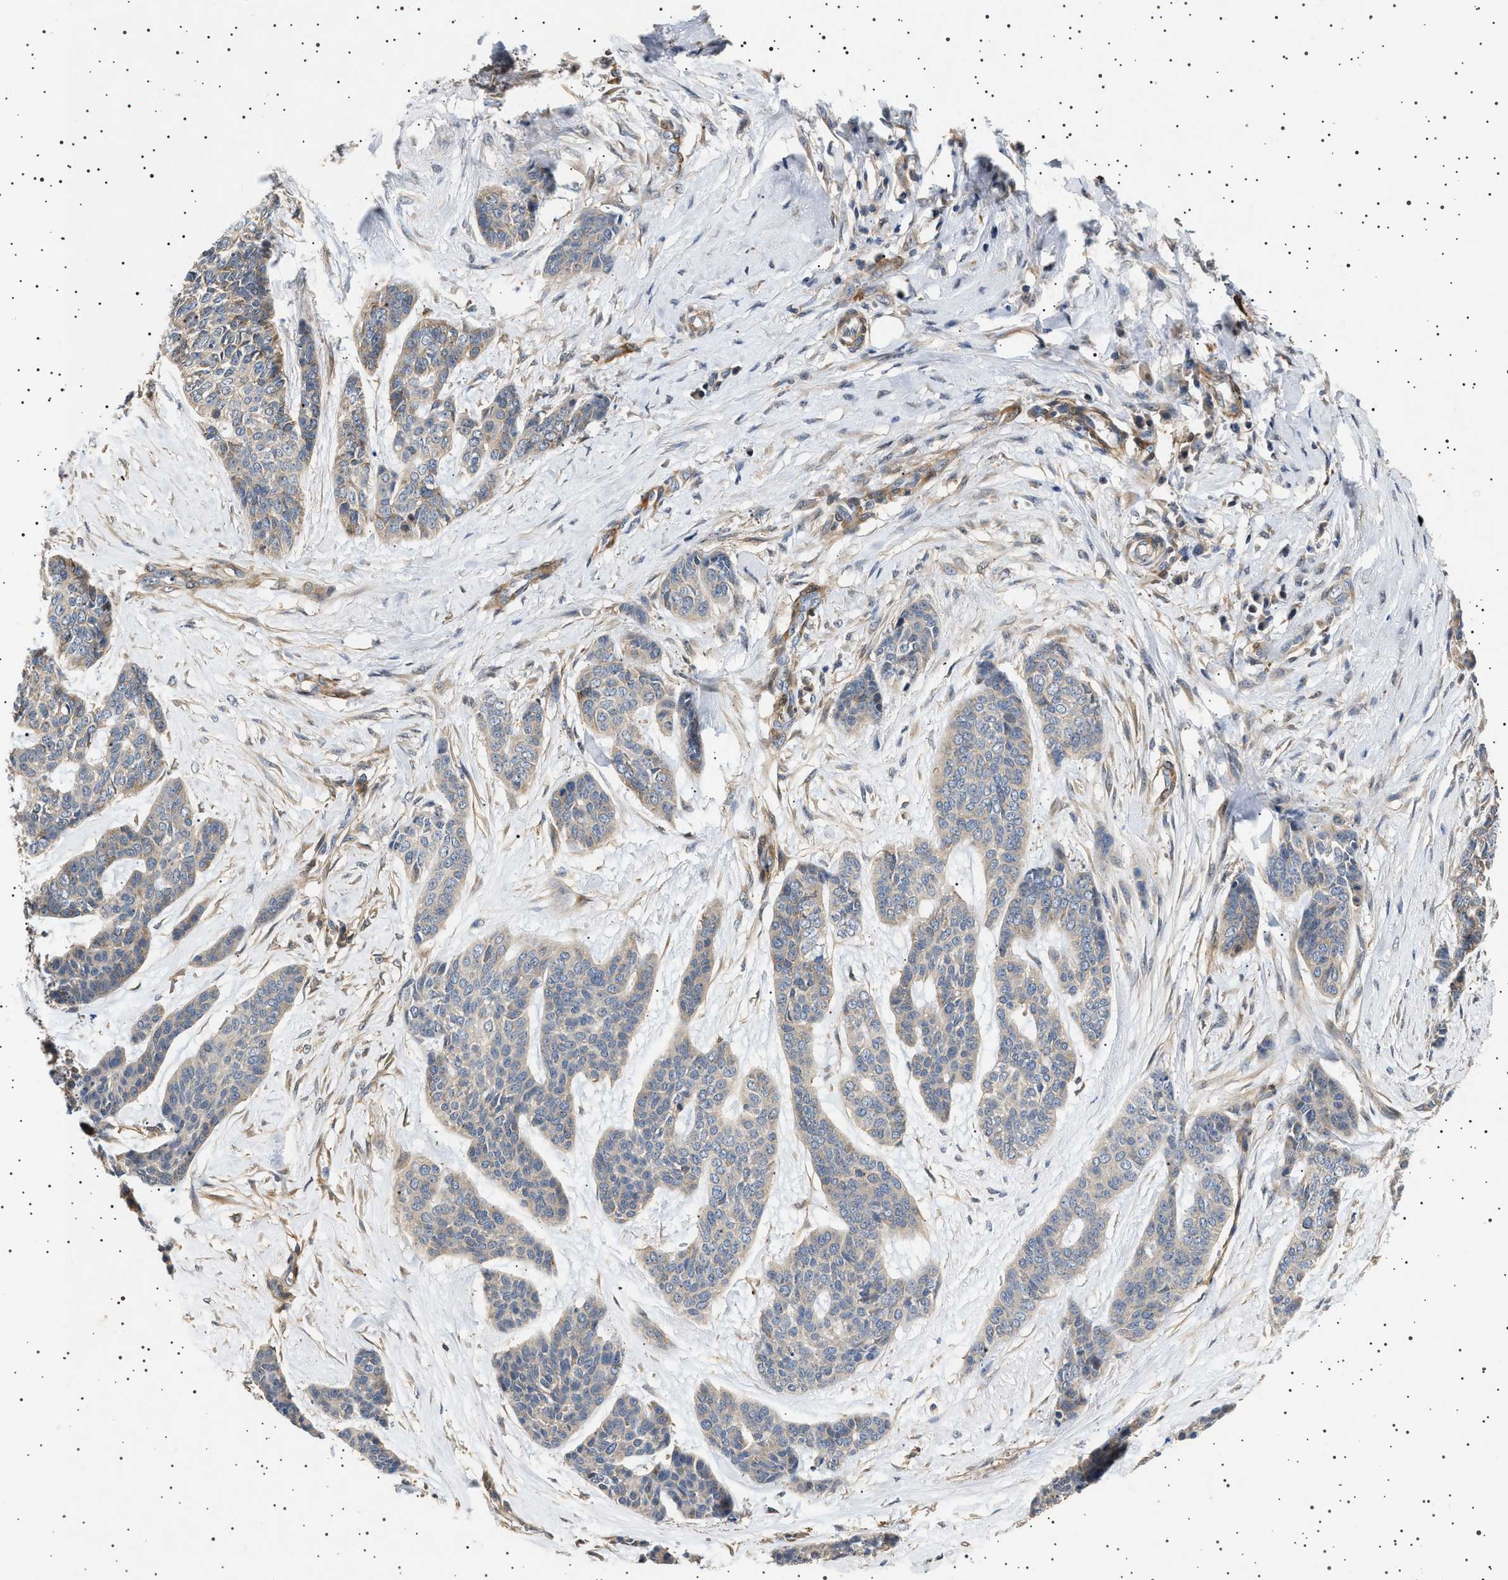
{"staining": {"intensity": "negative", "quantity": "none", "location": "none"}, "tissue": "skin cancer", "cell_type": "Tumor cells", "image_type": "cancer", "snomed": [{"axis": "morphology", "description": "Basal cell carcinoma"}, {"axis": "topography", "description": "Skin"}], "caption": "Tumor cells are negative for brown protein staining in basal cell carcinoma (skin).", "gene": "GUCY1B1", "patient": {"sex": "female", "age": 64}}